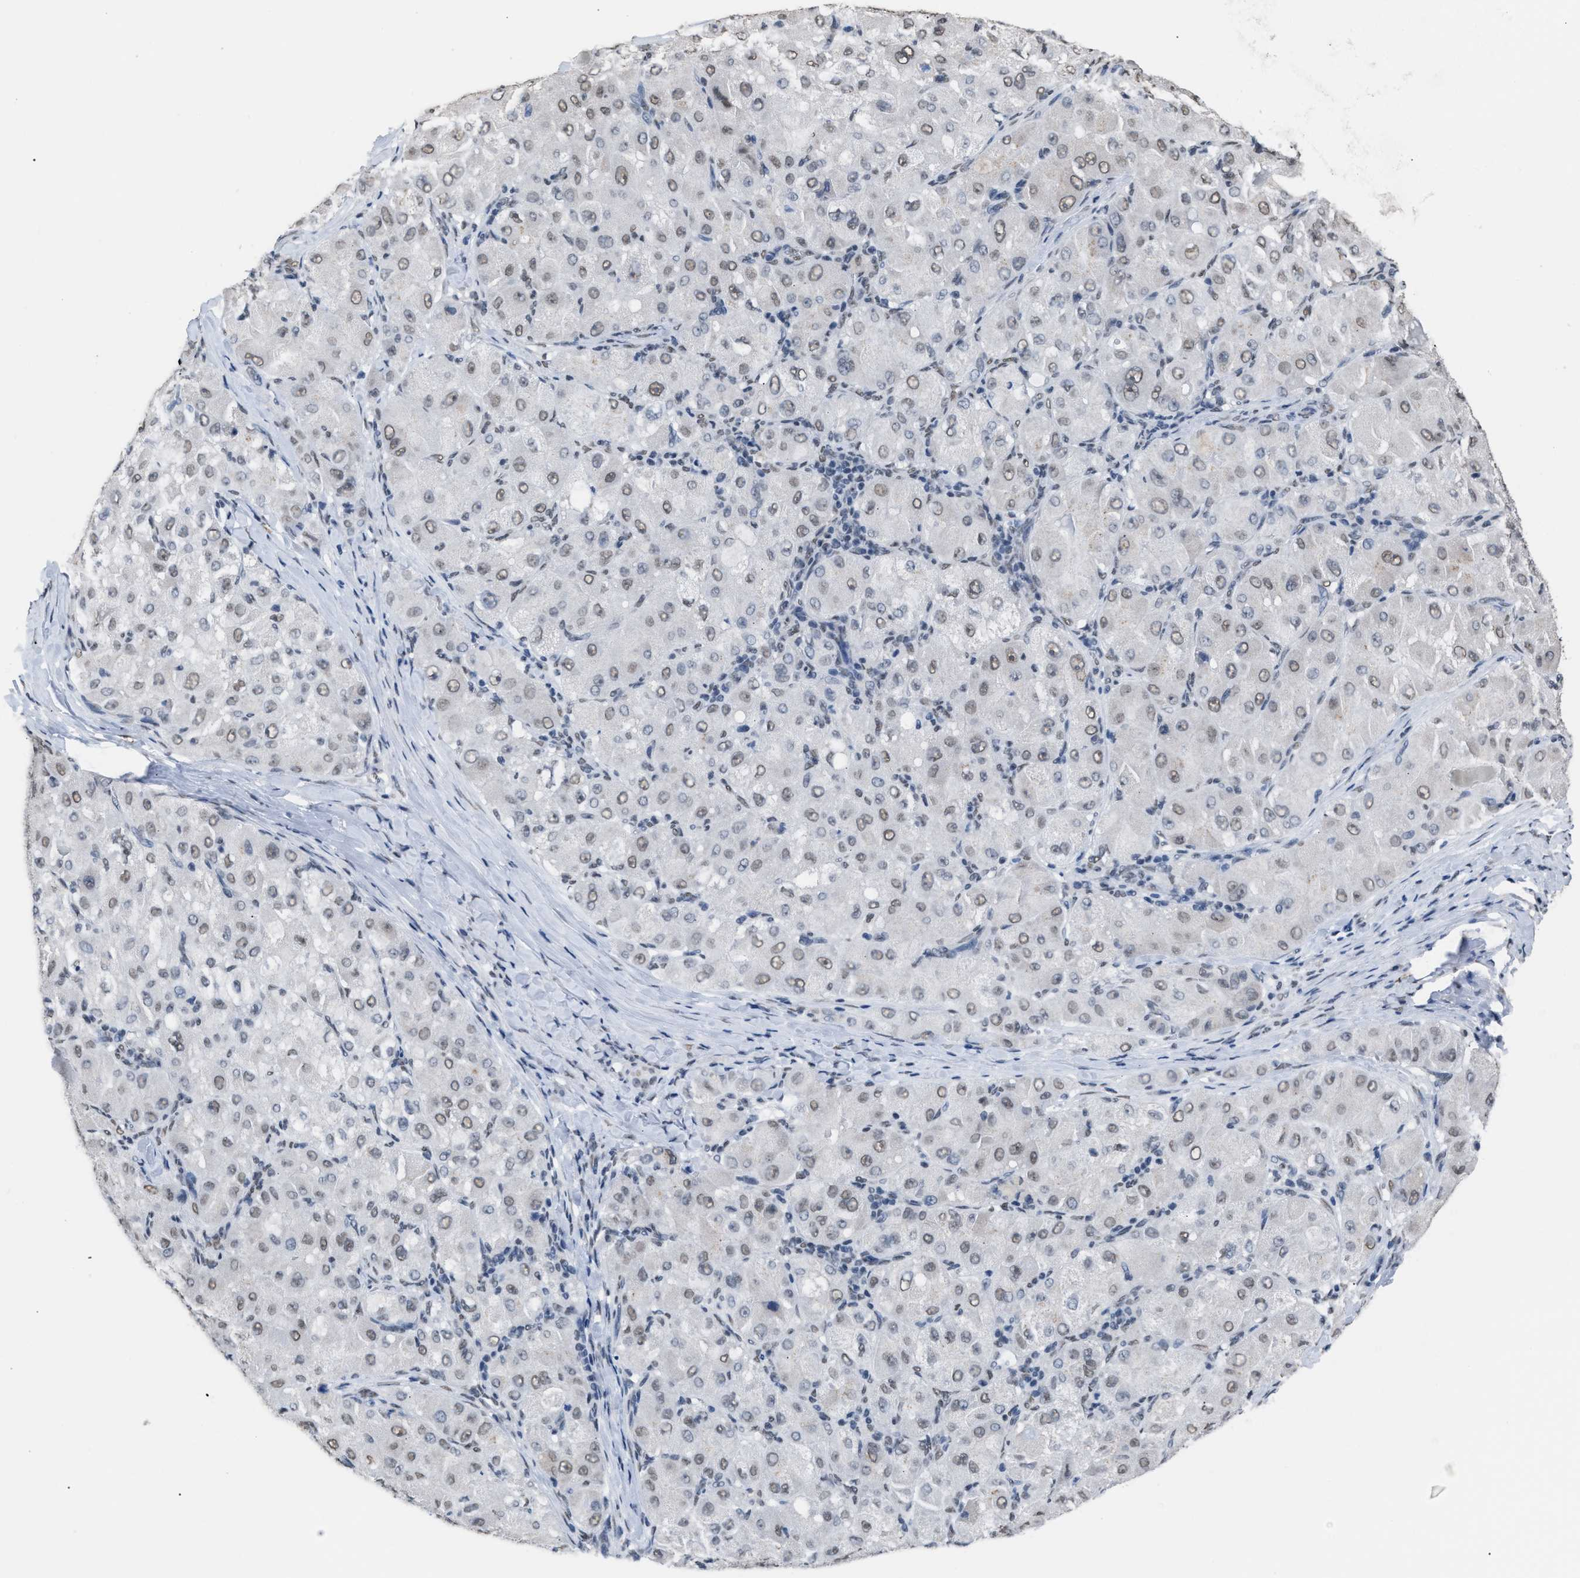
{"staining": {"intensity": "weak", "quantity": ">75%", "location": "nuclear"}, "tissue": "liver cancer", "cell_type": "Tumor cells", "image_type": "cancer", "snomed": [{"axis": "morphology", "description": "Carcinoma, Hepatocellular, NOS"}, {"axis": "topography", "description": "Liver"}], "caption": "High-power microscopy captured an immunohistochemistry (IHC) photomicrograph of liver cancer, revealing weak nuclear positivity in approximately >75% of tumor cells. (DAB (3,3'-diaminobenzidine) IHC with brightfield microscopy, high magnification).", "gene": "CCAR2", "patient": {"sex": "male", "age": 80}}